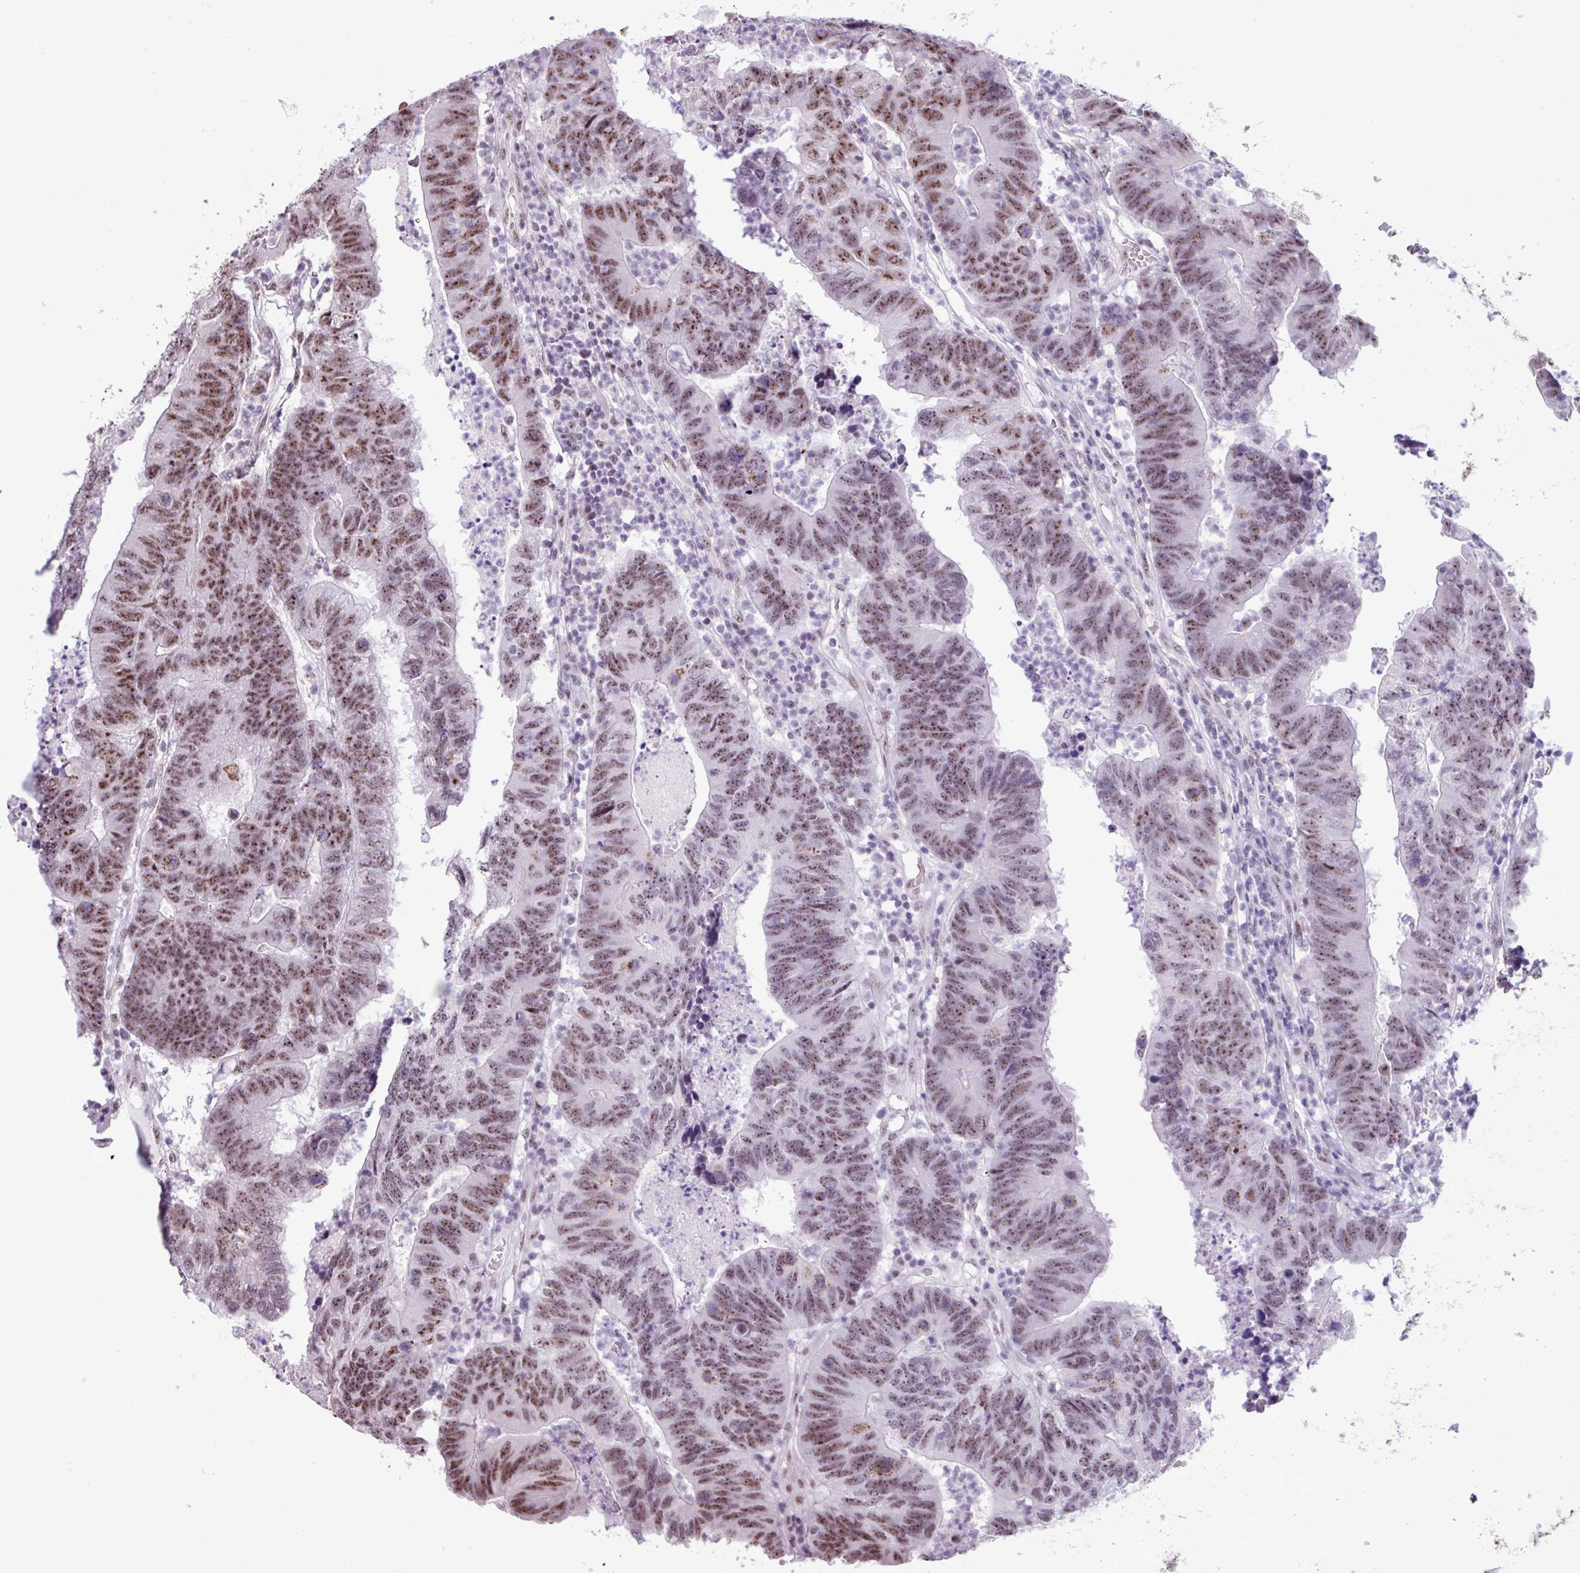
{"staining": {"intensity": "moderate", "quantity": ">75%", "location": "nuclear"}, "tissue": "colorectal cancer", "cell_type": "Tumor cells", "image_type": "cancer", "snomed": [{"axis": "morphology", "description": "Adenocarcinoma, NOS"}, {"axis": "topography", "description": "Colon"}], "caption": "An image showing moderate nuclear staining in about >75% of tumor cells in adenocarcinoma (colorectal), as visualized by brown immunohistochemical staining.", "gene": "UTP18", "patient": {"sex": "female", "age": 48}}